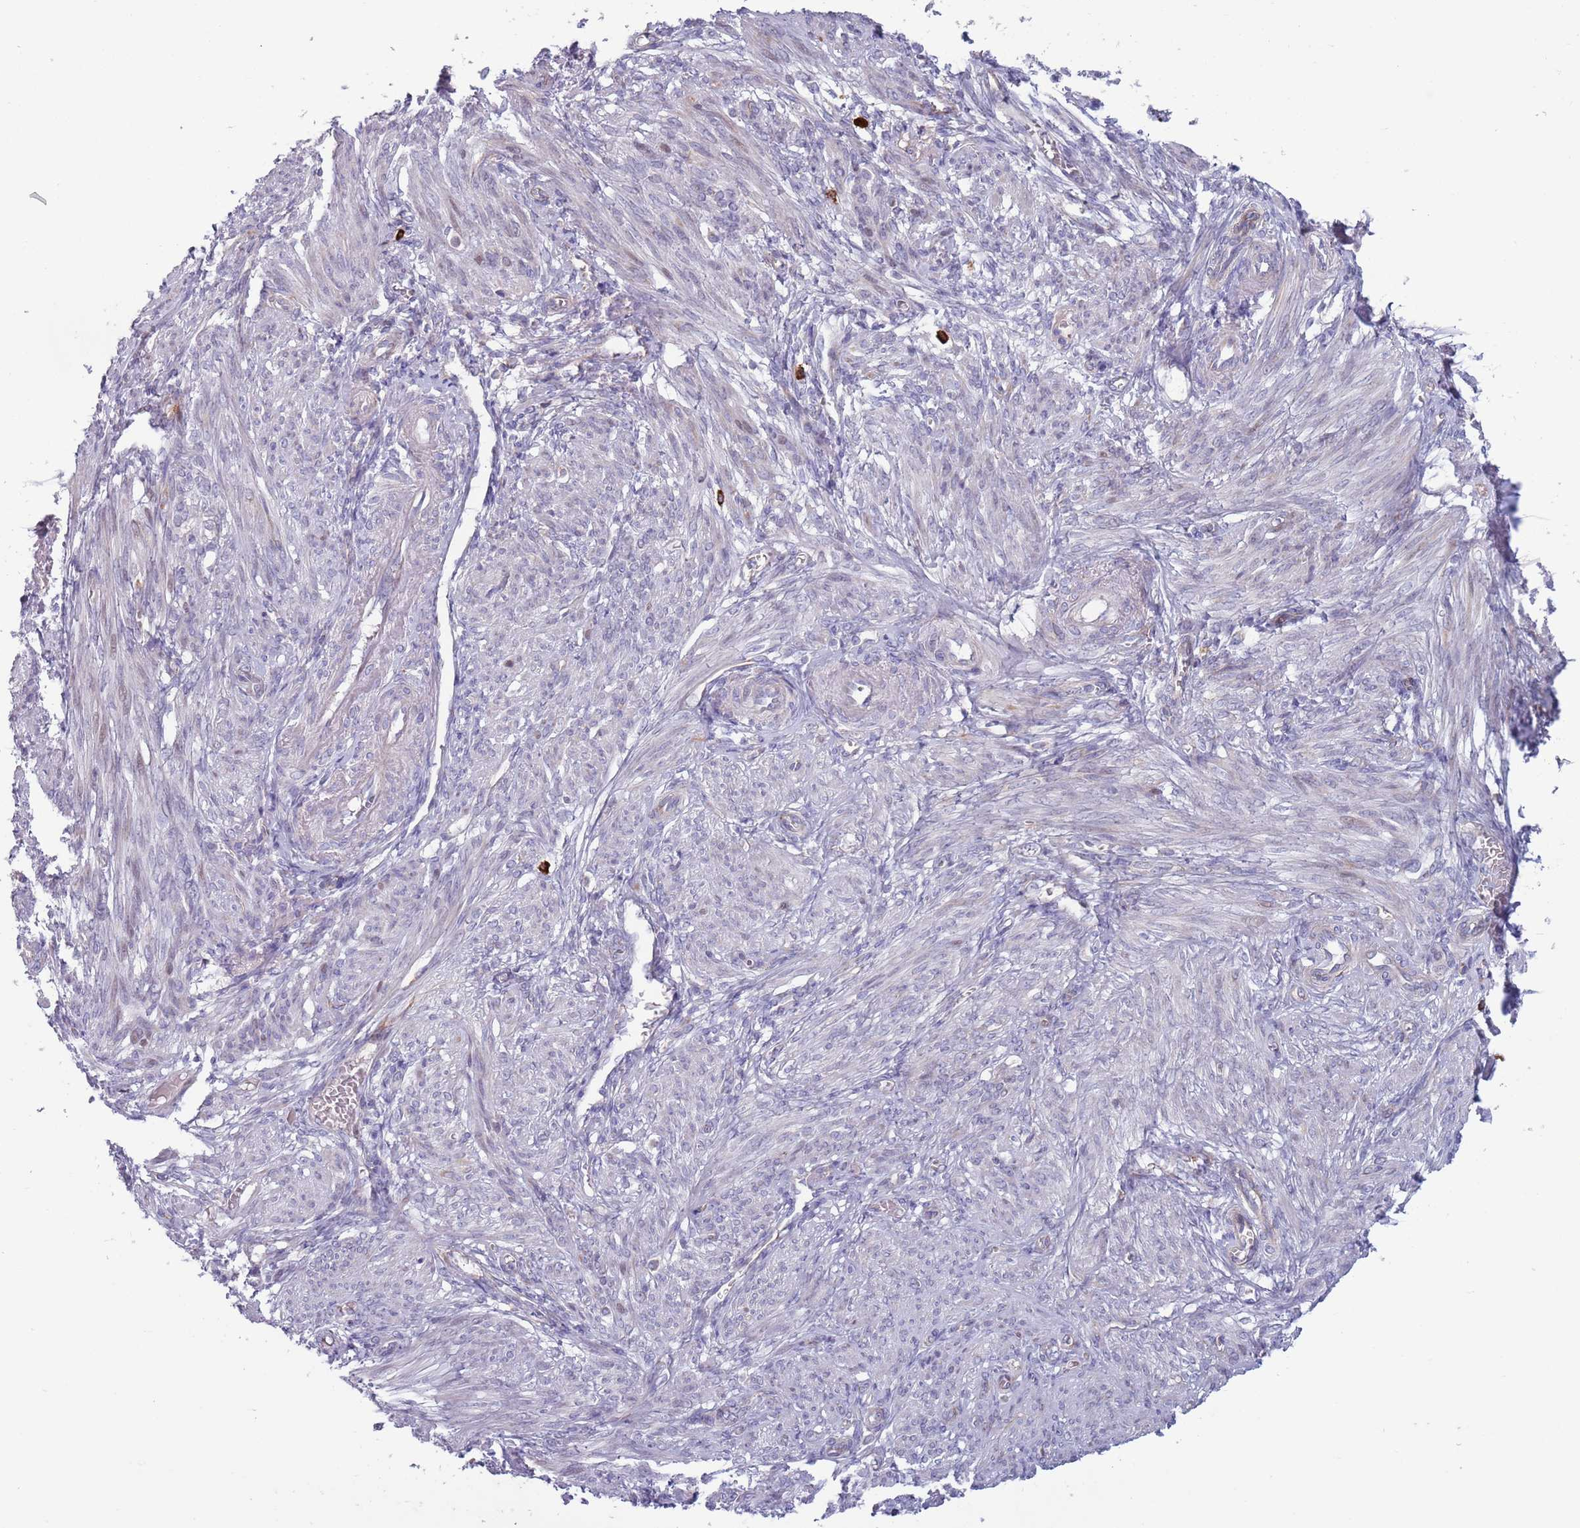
{"staining": {"intensity": "negative", "quantity": "none", "location": "none"}, "tissue": "smooth muscle", "cell_type": "Smooth muscle cells", "image_type": "normal", "snomed": [{"axis": "morphology", "description": "Normal tissue, NOS"}, {"axis": "topography", "description": "Smooth muscle"}], "caption": "Immunohistochemistry (IHC) of benign smooth muscle displays no staining in smooth muscle cells. (IHC, brightfield microscopy, high magnification).", "gene": "TYW1B", "patient": {"sex": "female", "age": 39}}